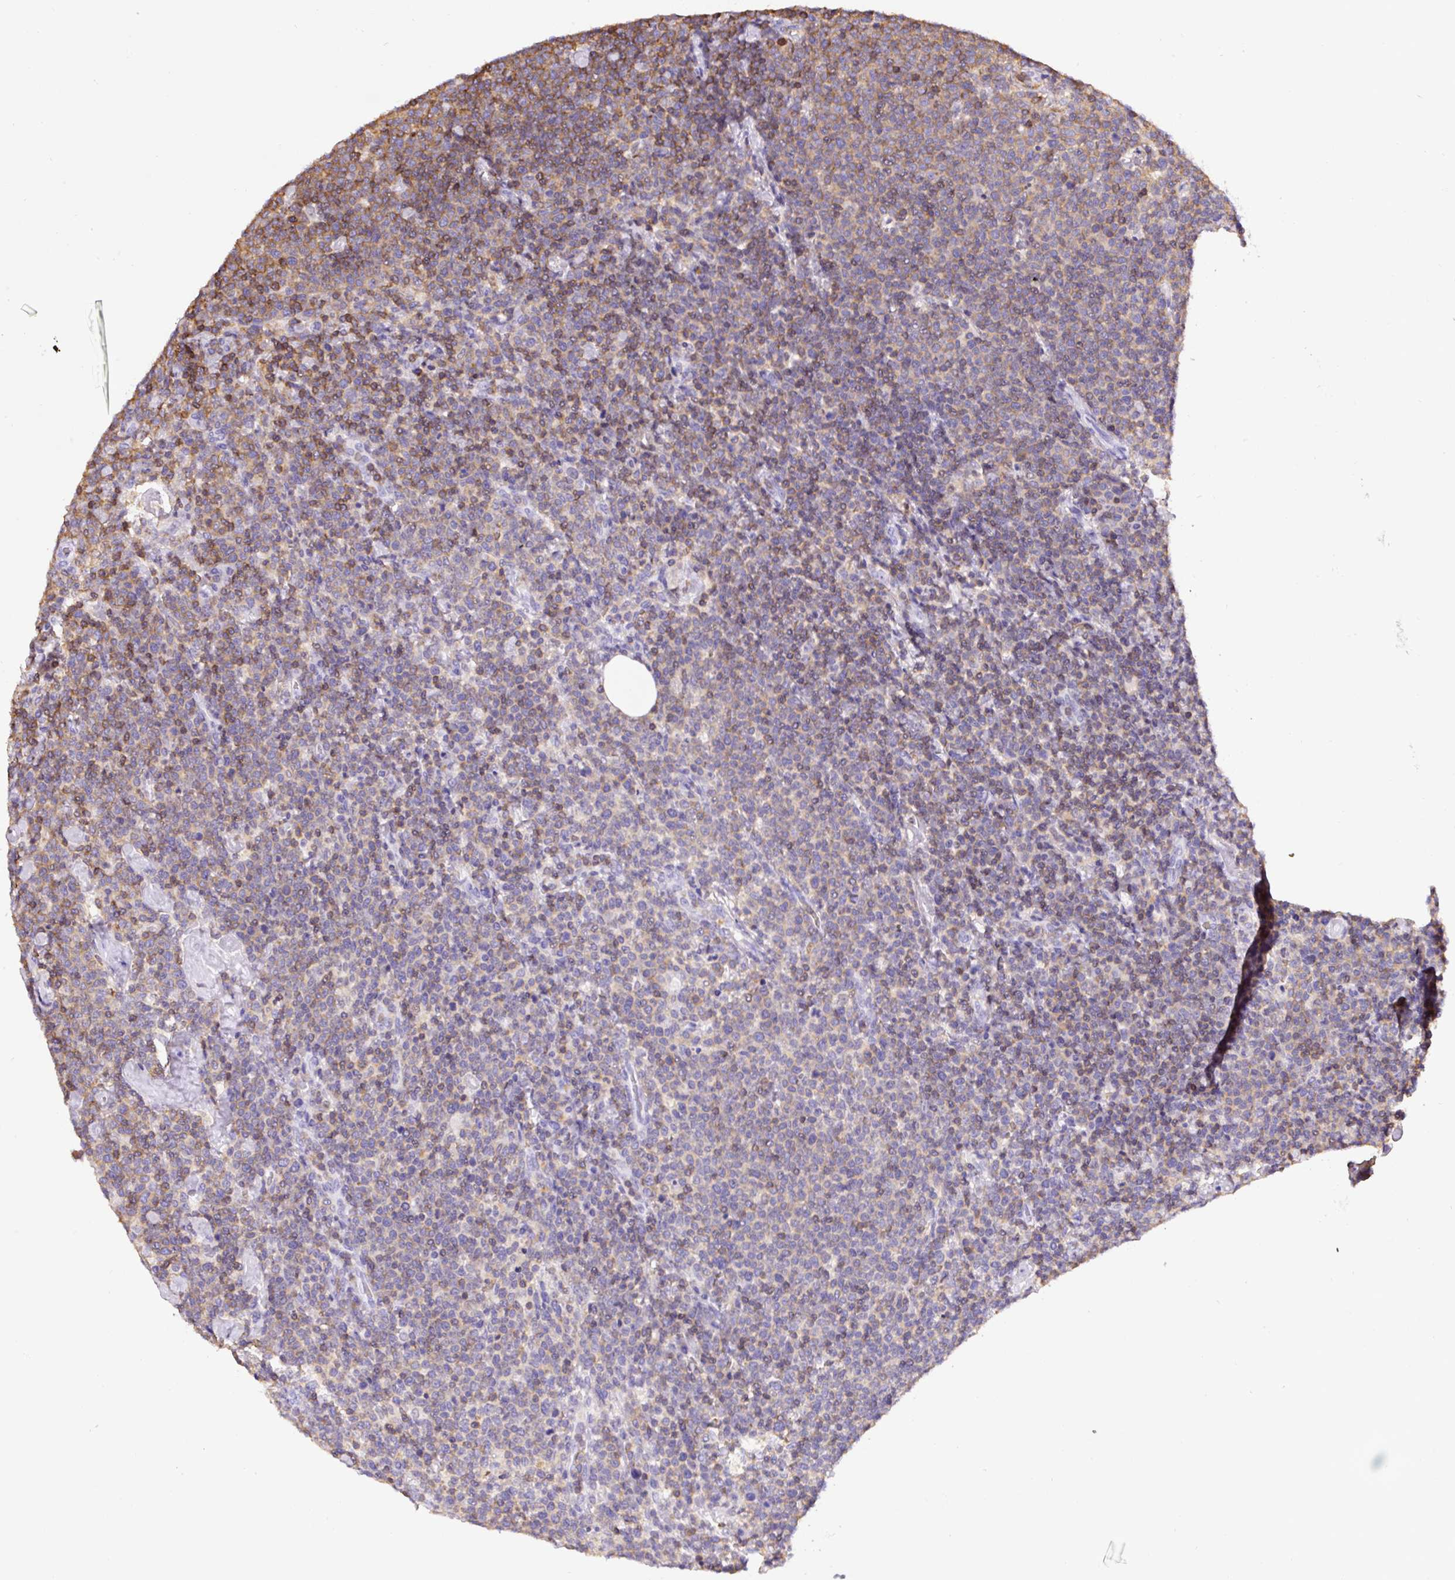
{"staining": {"intensity": "weak", "quantity": "25%-75%", "location": "cytoplasmic/membranous"}, "tissue": "lymphoma", "cell_type": "Tumor cells", "image_type": "cancer", "snomed": [{"axis": "morphology", "description": "Malignant lymphoma, non-Hodgkin's type, High grade"}, {"axis": "topography", "description": "Lymph node"}], "caption": "Human high-grade malignant lymphoma, non-Hodgkin's type stained with a brown dye reveals weak cytoplasmic/membranous positive expression in about 25%-75% of tumor cells.", "gene": "FAM228B", "patient": {"sex": "male", "age": 61}}